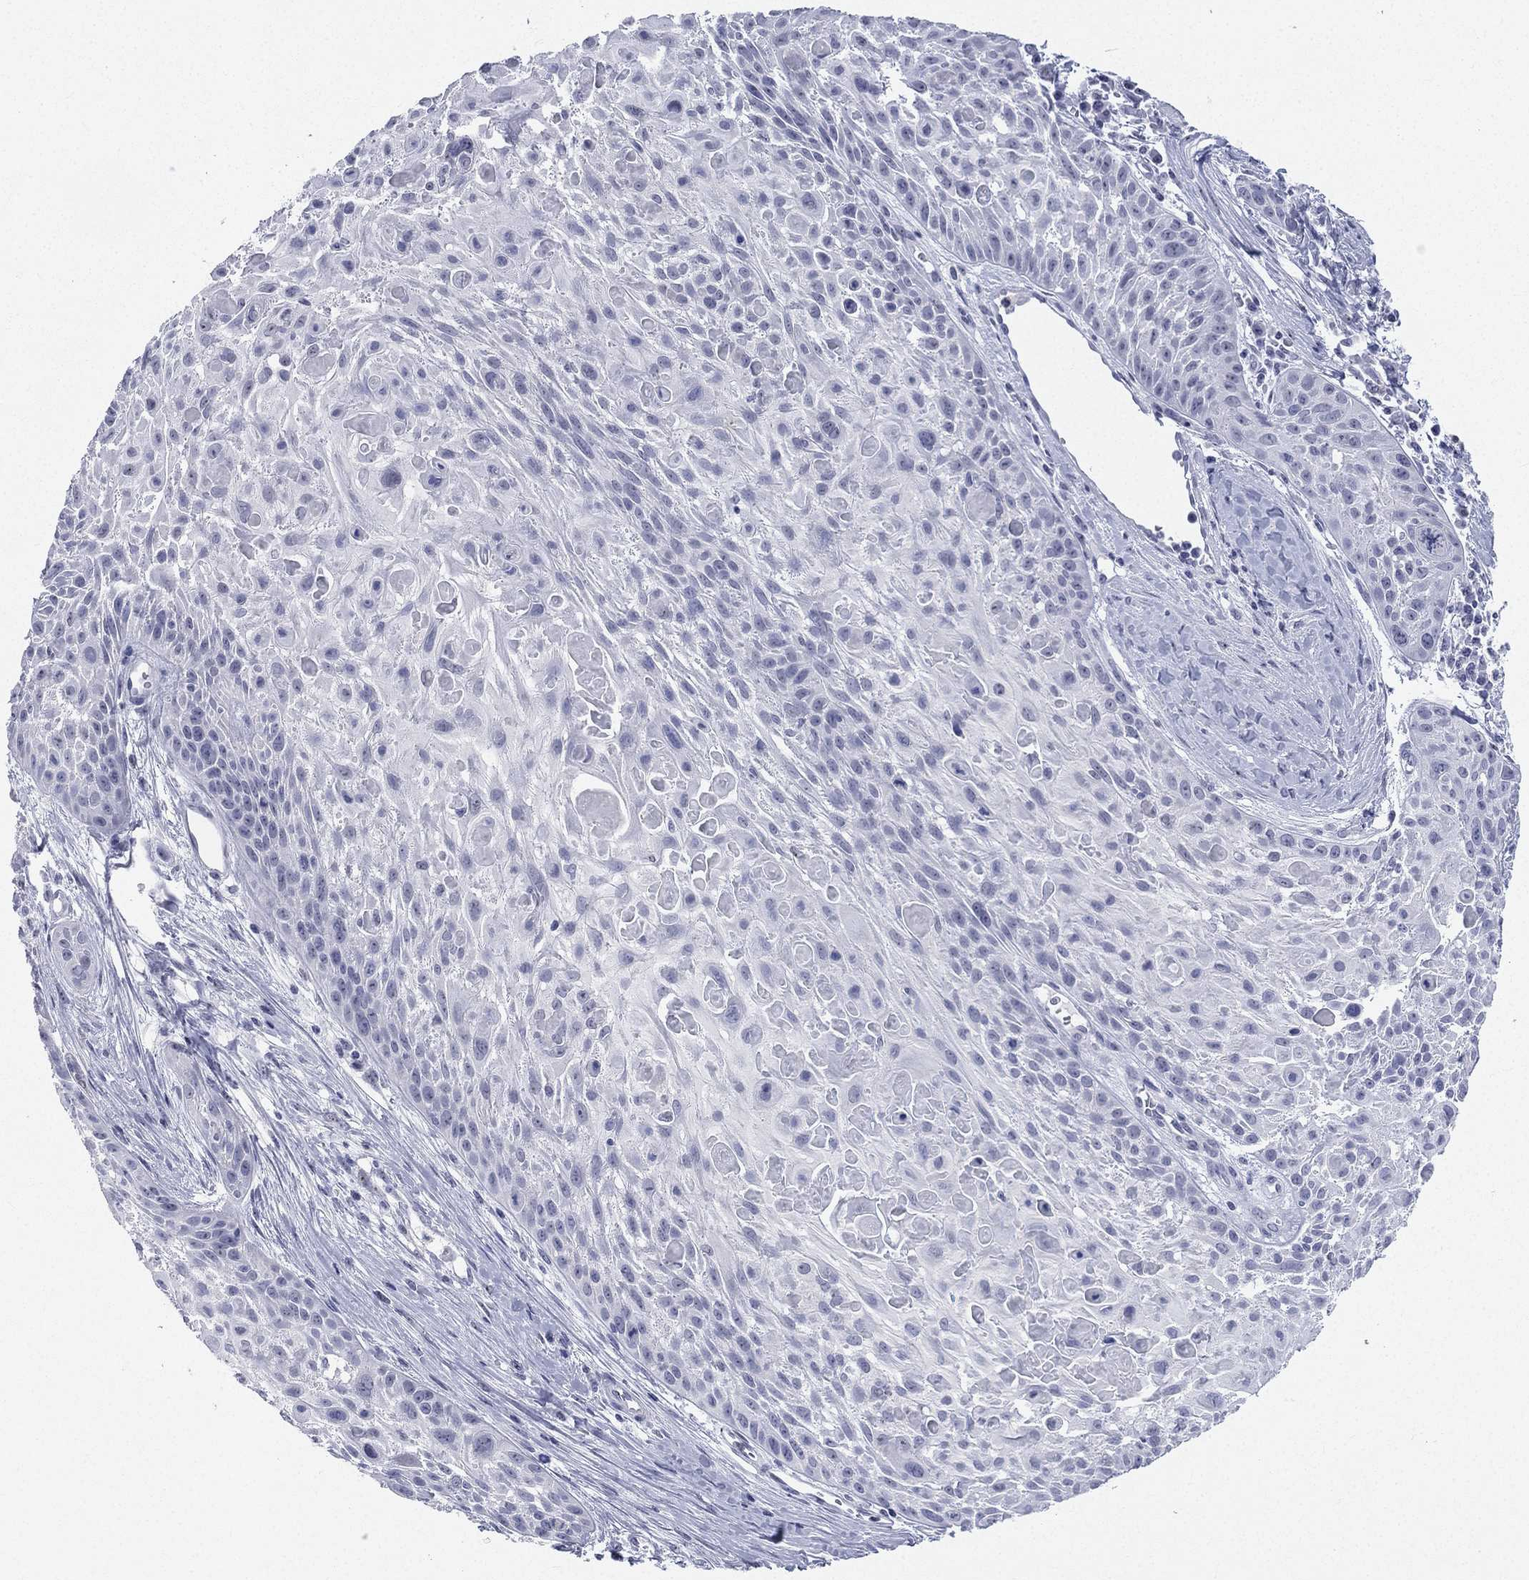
{"staining": {"intensity": "negative", "quantity": "none", "location": "none"}, "tissue": "skin cancer", "cell_type": "Tumor cells", "image_type": "cancer", "snomed": [{"axis": "morphology", "description": "Squamous cell carcinoma, NOS"}, {"axis": "topography", "description": "Skin"}, {"axis": "topography", "description": "Anal"}], "caption": "IHC of human skin cancer reveals no positivity in tumor cells.", "gene": "CD22", "patient": {"sex": "female", "age": 75}}